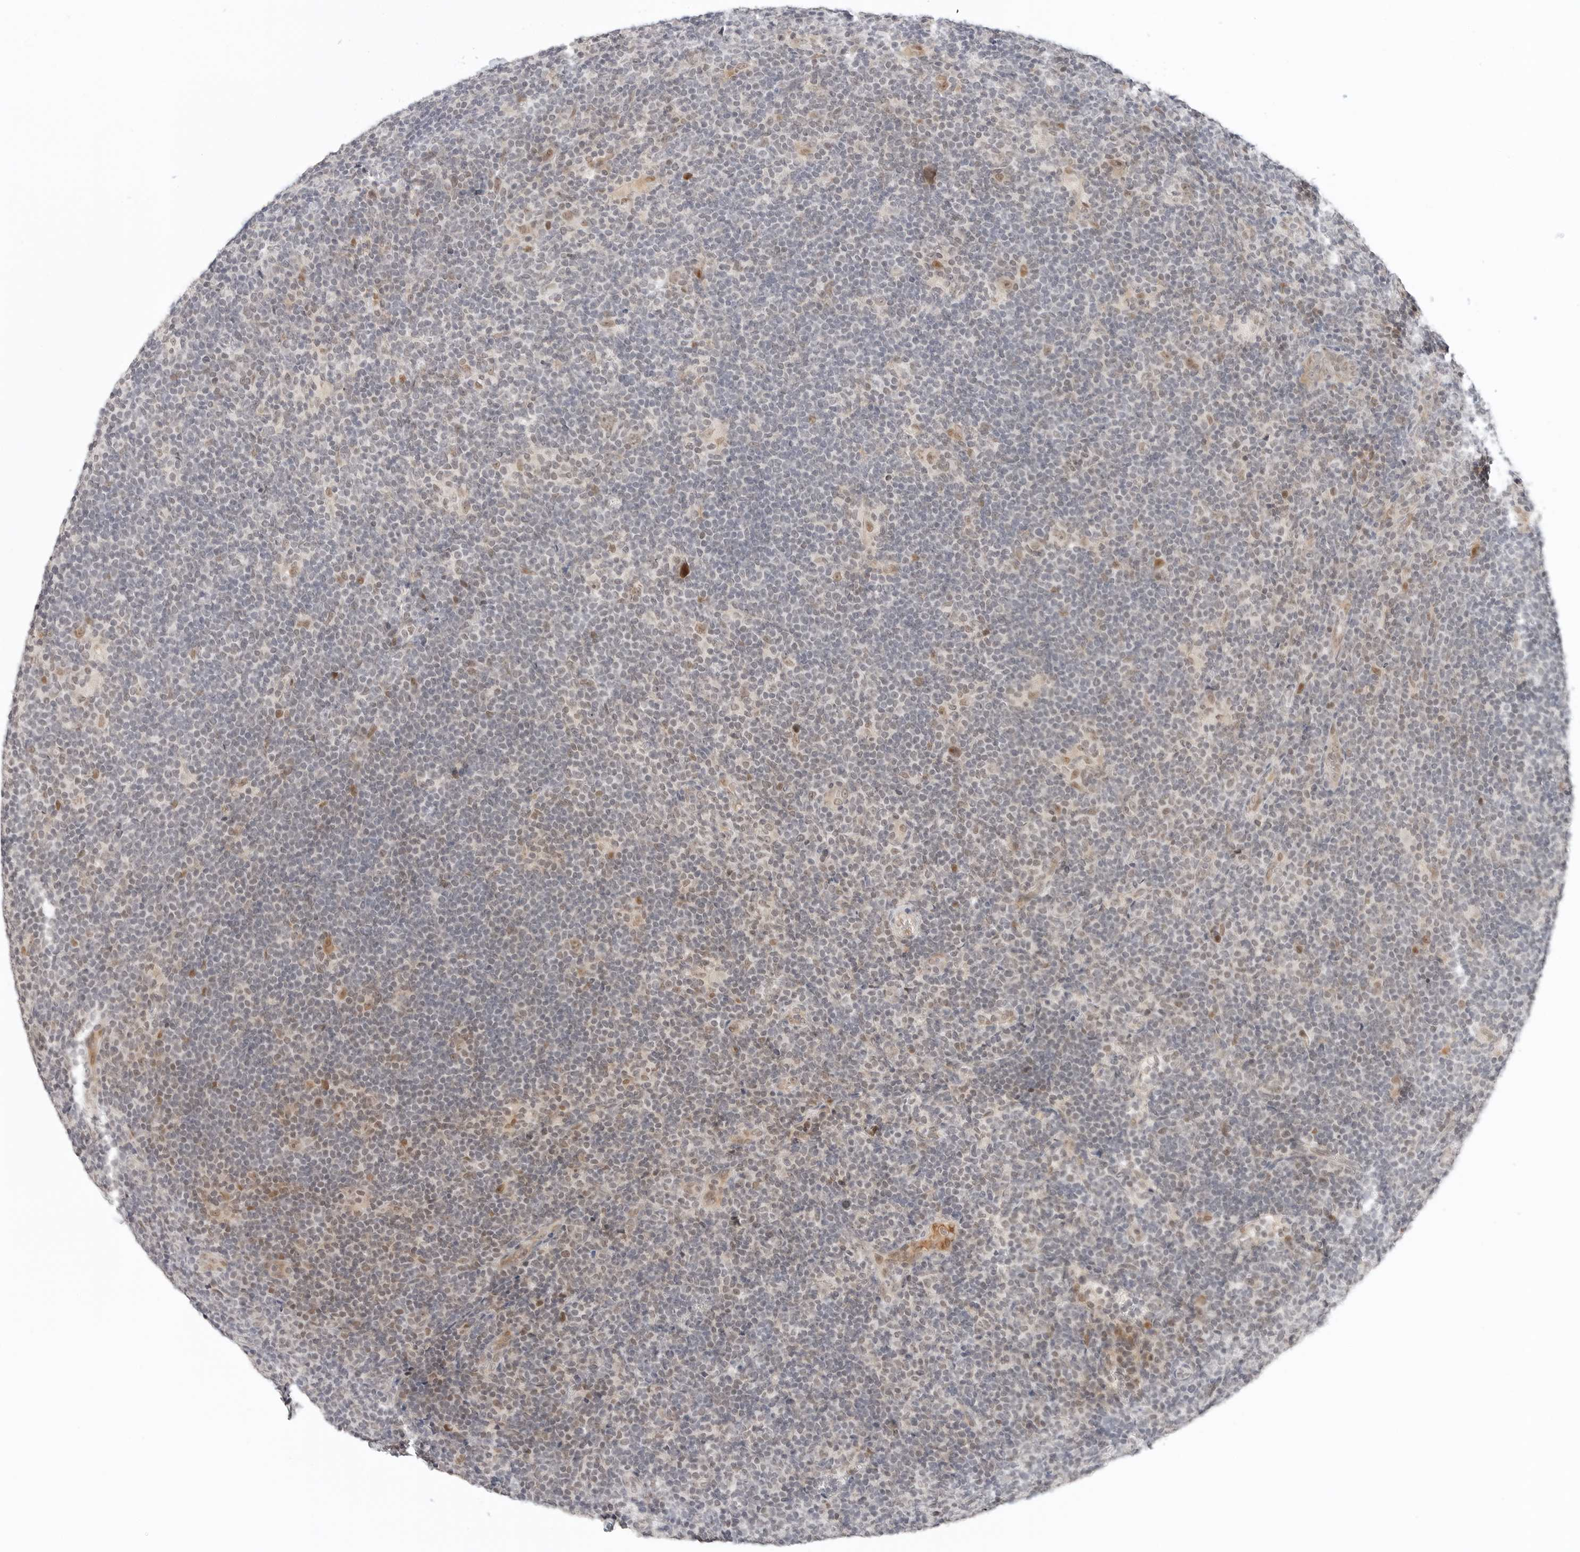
{"staining": {"intensity": "weak", "quantity": ">75%", "location": "nuclear"}, "tissue": "lymphoma", "cell_type": "Tumor cells", "image_type": "cancer", "snomed": [{"axis": "morphology", "description": "Hodgkin's disease, NOS"}, {"axis": "topography", "description": "Lymph node"}], "caption": "This image shows immunohistochemistry (IHC) staining of lymphoma, with low weak nuclear expression in approximately >75% of tumor cells.", "gene": "TSEN2", "patient": {"sex": "female", "age": 57}}